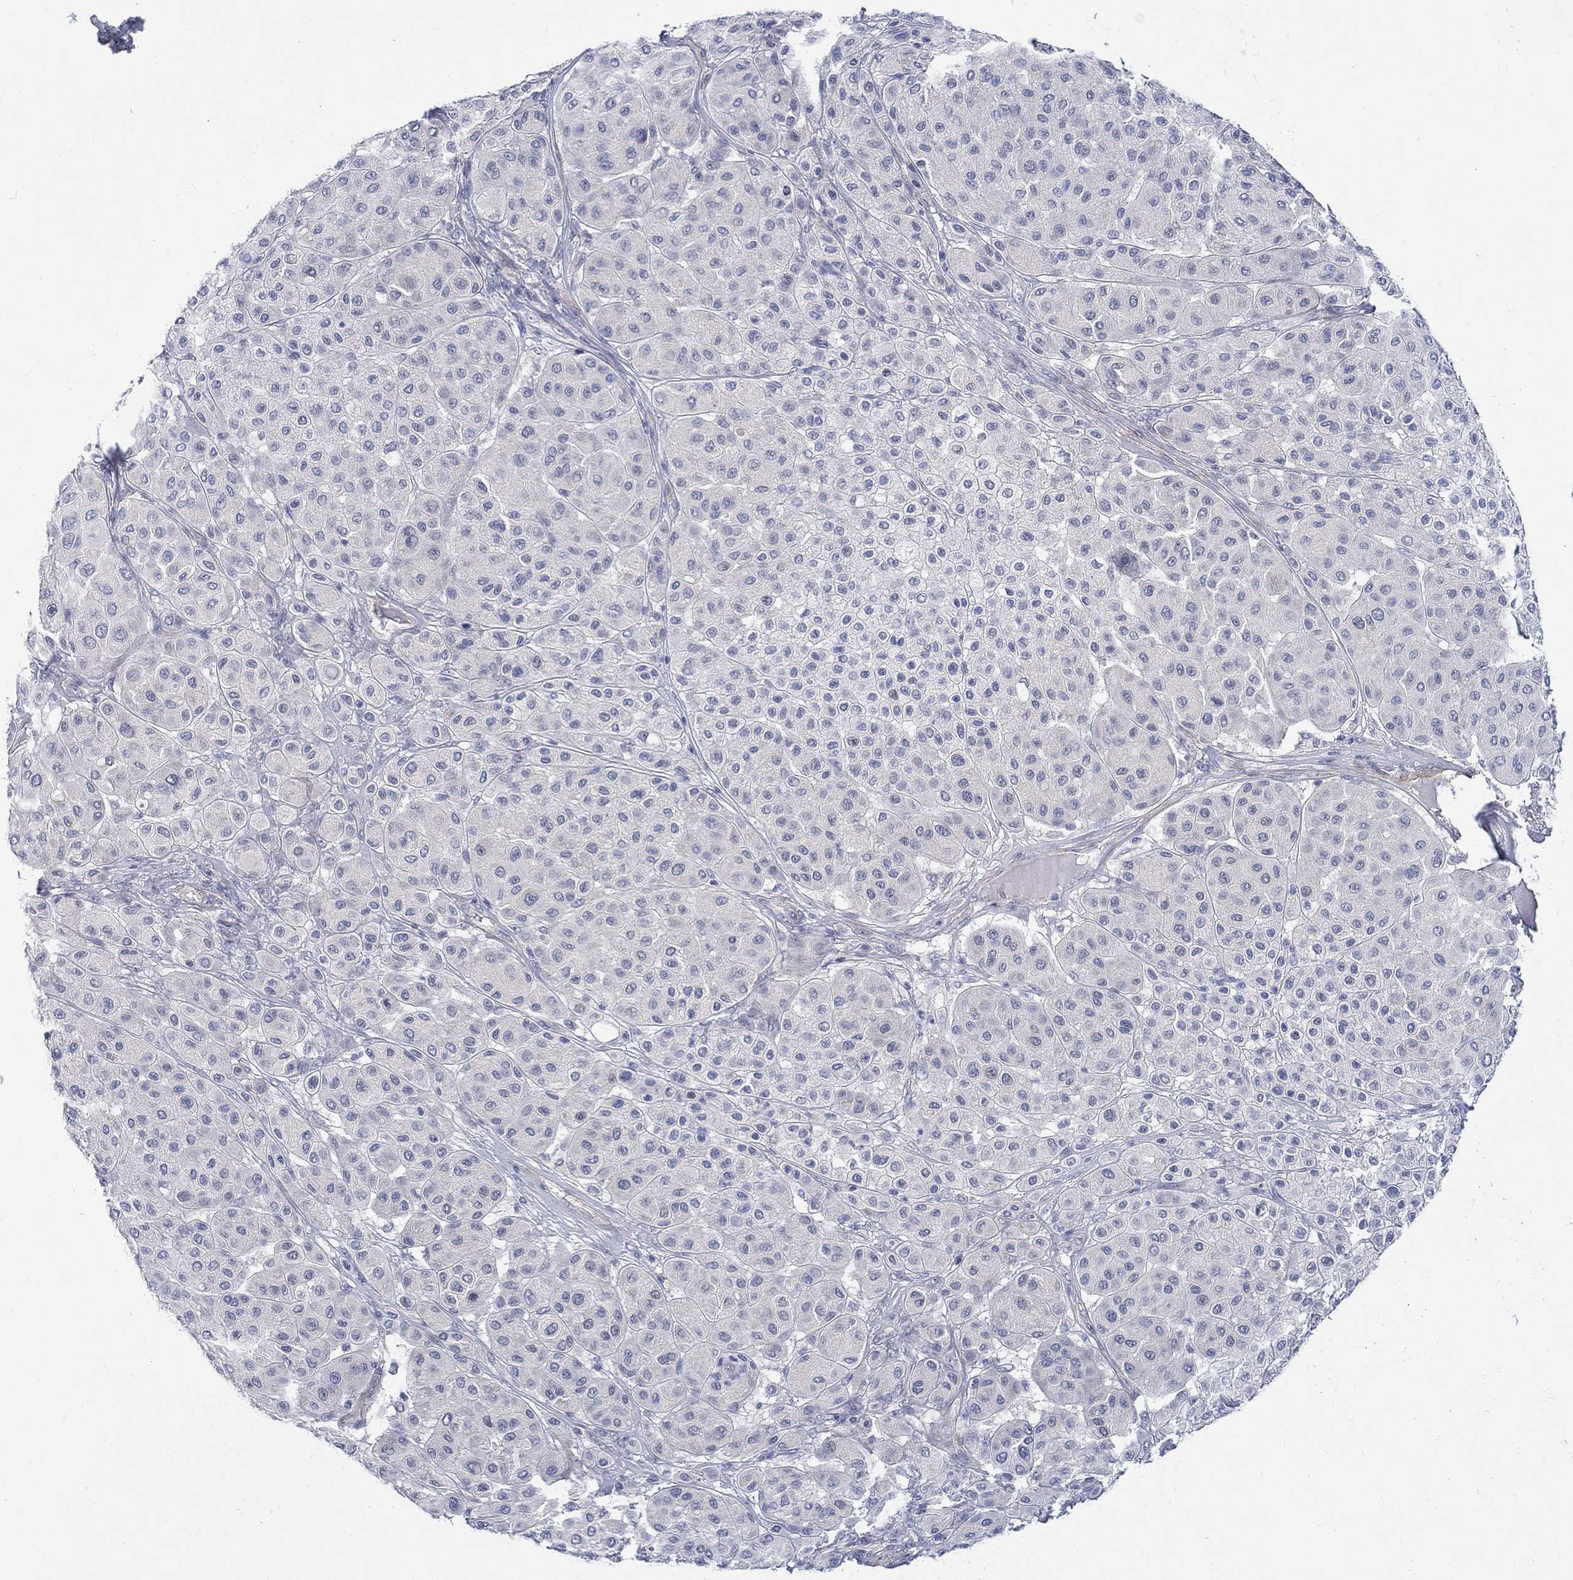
{"staining": {"intensity": "negative", "quantity": "none", "location": "none"}, "tissue": "melanoma", "cell_type": "Tumor cells", "image_type": "cancer", "snomed": [{"axis": "morphology", "description": "Malignant melanoma, Metastatic site"}, {"axis": "topography", "description": "Smooth muscle"}], "caption": "DAB immunohistochemical staining of human malignant melanoma (metastatic site) shows no significant positivity in tumor cells. (Brightfield microscopy of DAB (3,3'-diaminobenzidine) immunohistochemistry at high magnification).", "gene": "SCN7A", "patient": {"sex": "male", "age": 41}}